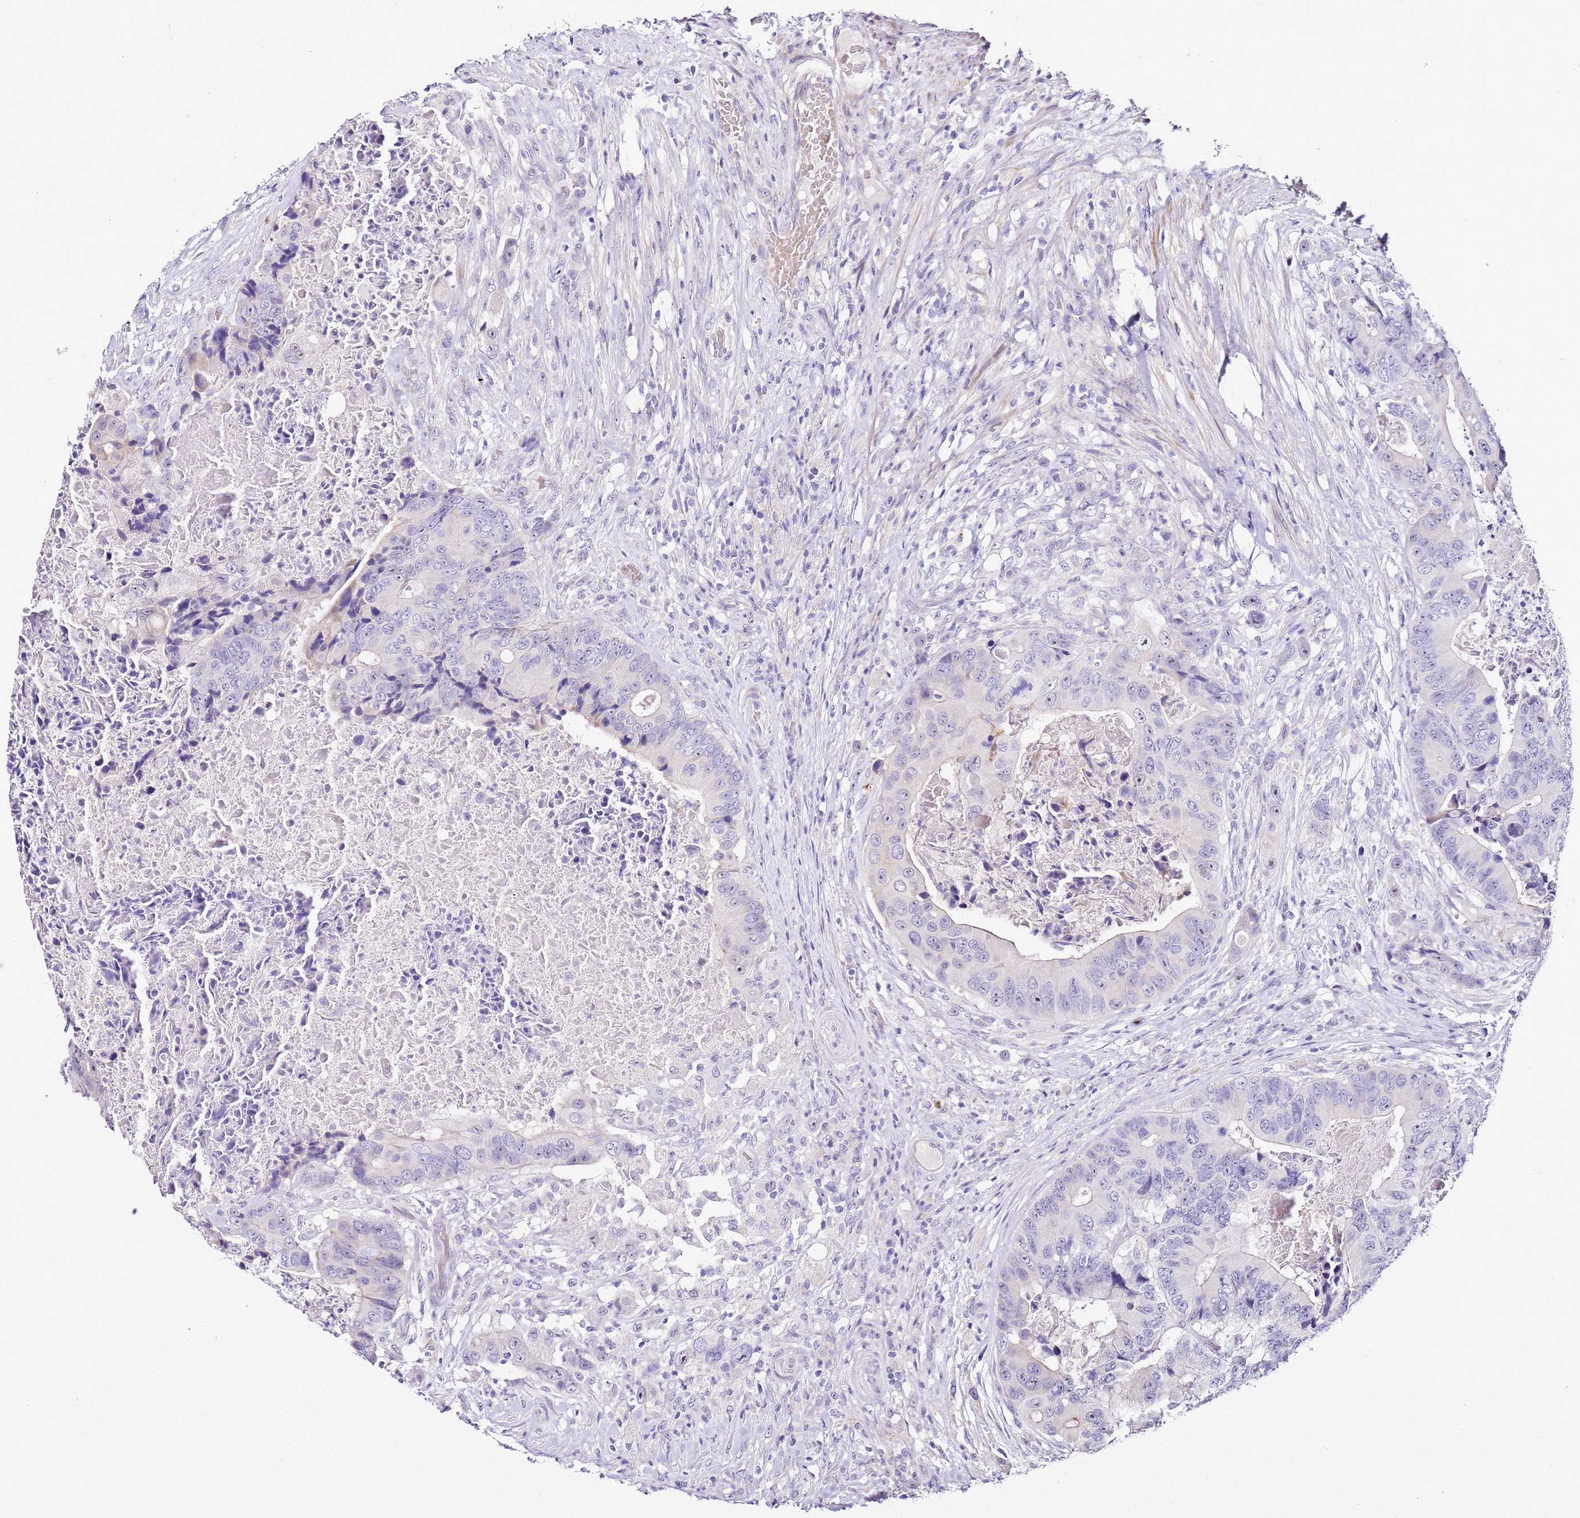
{"staining": {"intensity": "negative", "quantity": "none", "location": "none"}, "tissue": "colorectal cancer", "cell_type": "Tumor cells", "image_type": "cancer", "snomed": [{"axis": "morphology", "description": "Adenocarcinoma, NOS"}, {"axis": "topography", "description": "Colon"}], "caption": "Immunohistochemistry image of neoplastic tissue: human colorectal adenocarcinoma stained with DAB demonstrates no significant protein expression in tumor cells.", "gene": "HGD", "patient": {"sex": "male", "age": 84}}